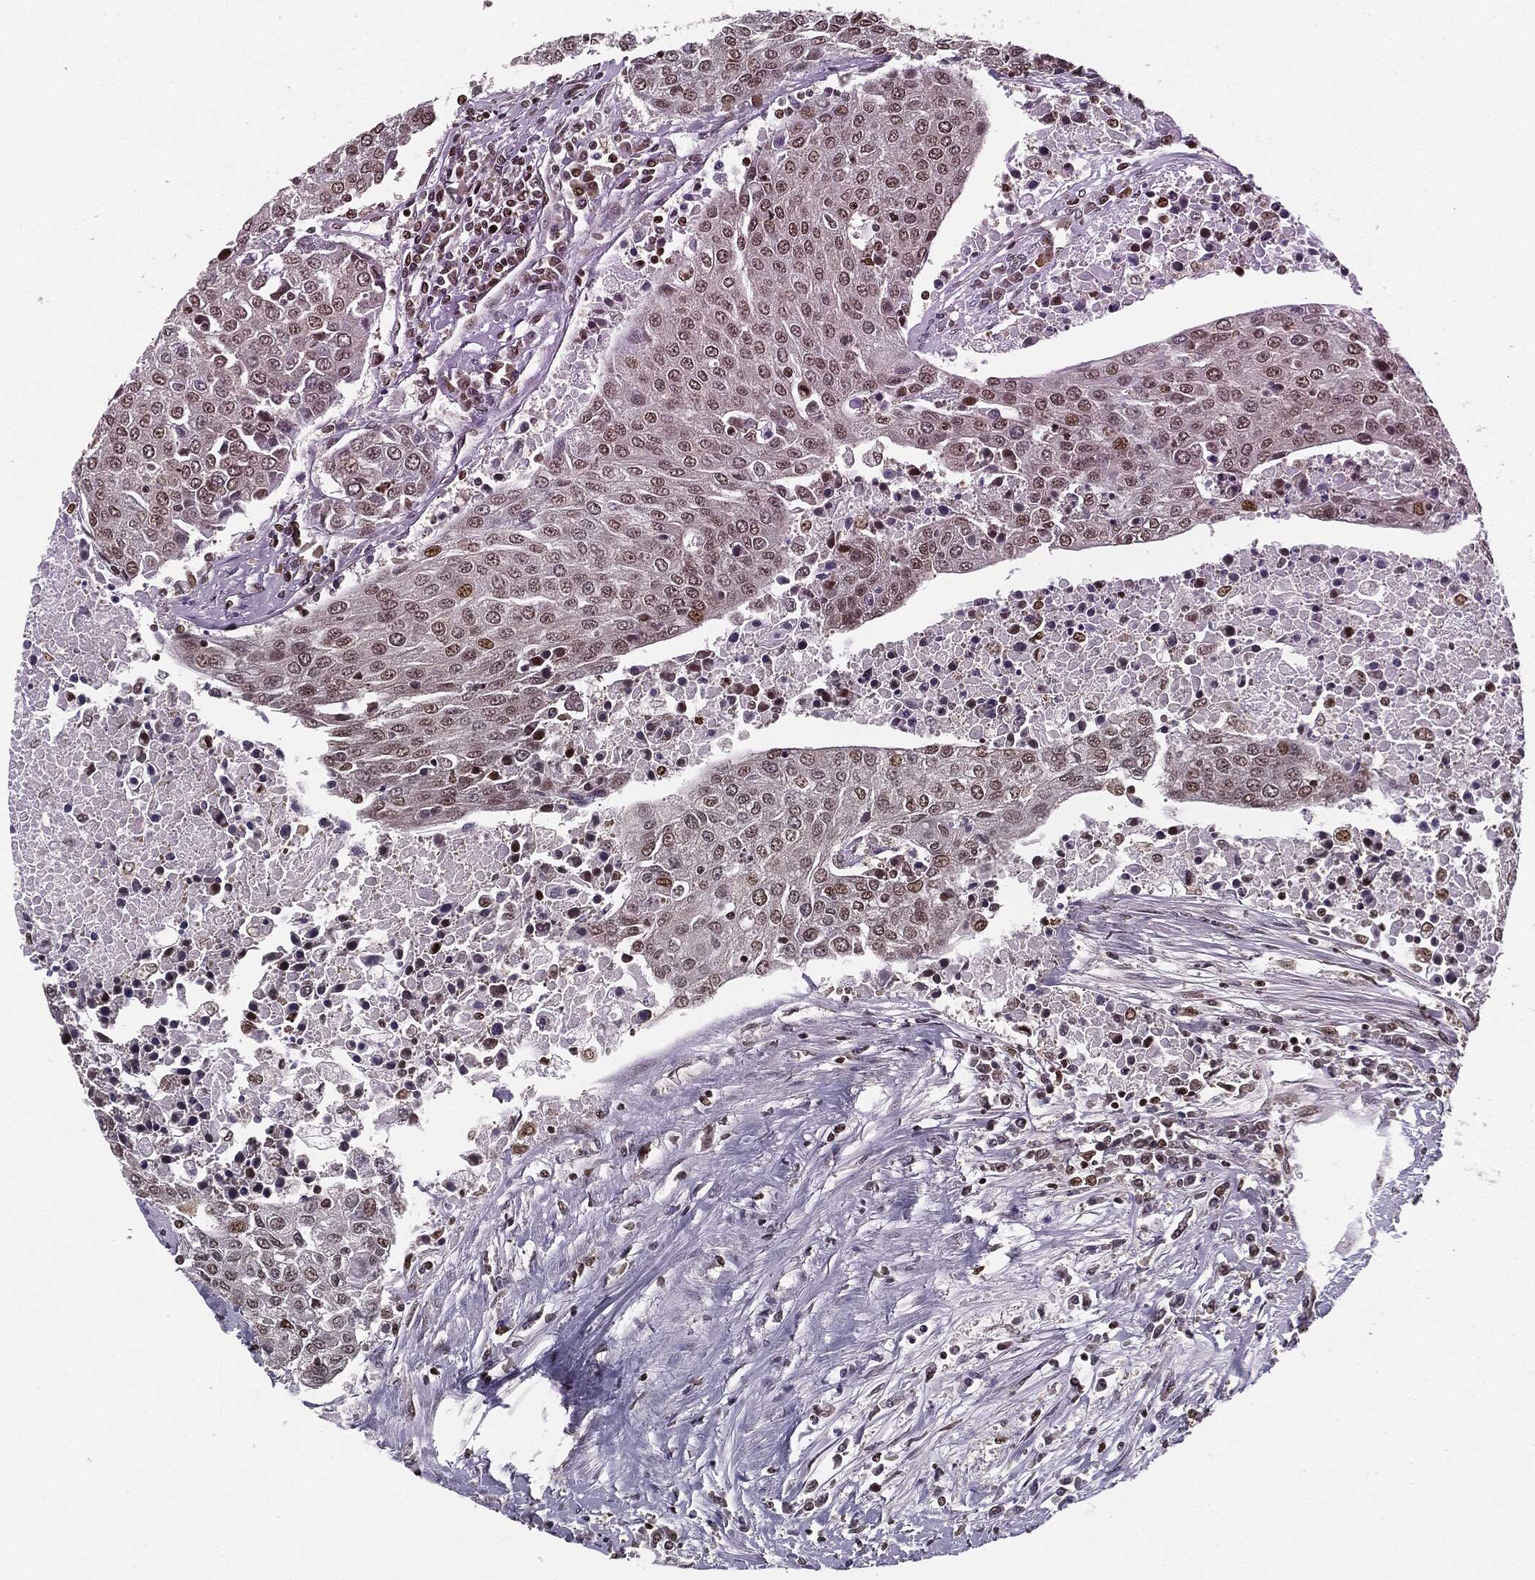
{"staining": {"intensity": "moderate", "quantity": "<25%", "location": "nuclear"}, "tissue": "urothelial cancer", "cell_type": "Tumor cells", "image_type": "cancer", "snomed": [{"axis": "morphology", "description": "Urothelial carcinoma, High grade"}, {"axis": "topography", "description": "Urinary bladder"}], "caption": "Immunohistochemical staining of high-grade urothelial carcinoma reveals low levels of moderate nuclear expression in about <25% of tumor cells. (IHC, brightfield microscopy, high magnification).", "gene": "TBC1D22A", "patient": {"sex": "female", "age": 85}}